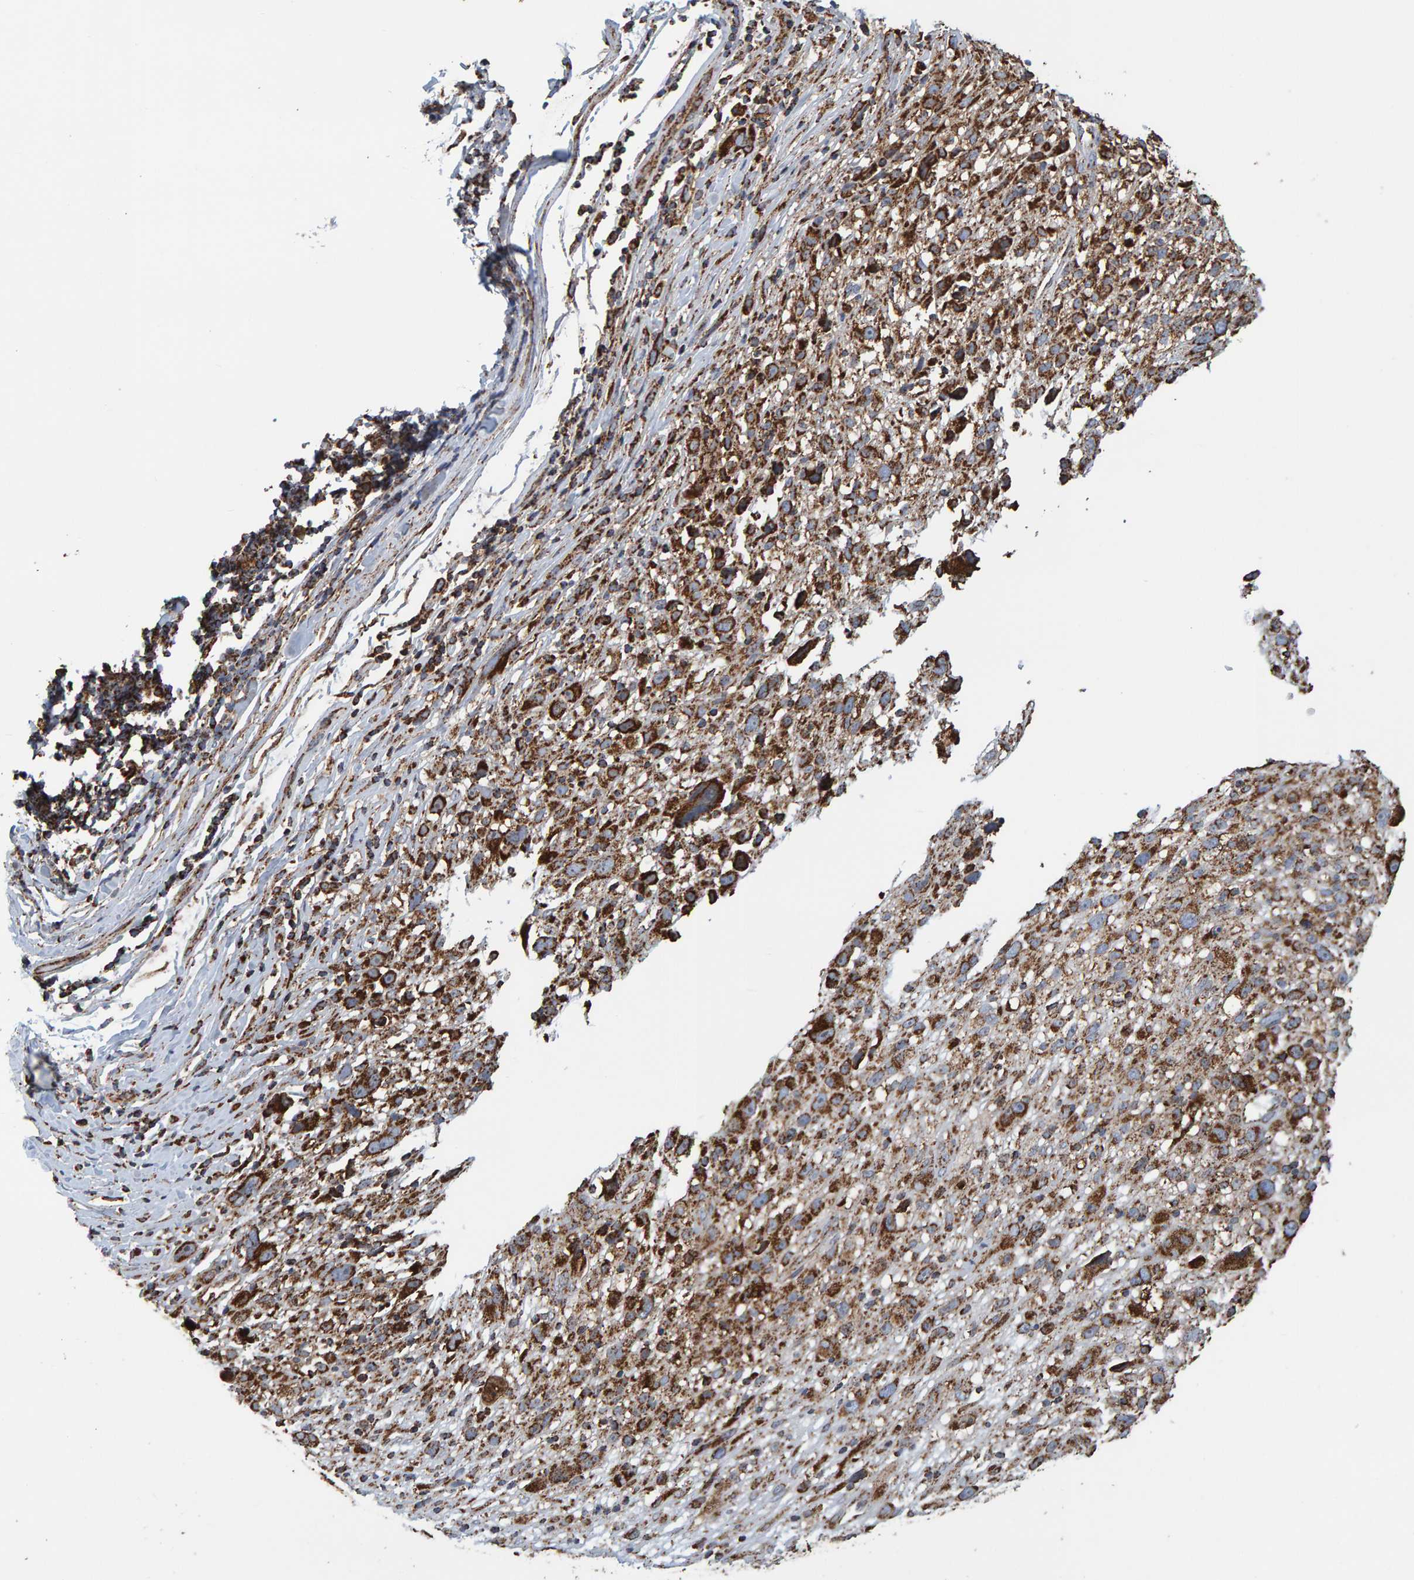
{"staining": {"intensity": "strong", "quantity": "25%-75%", "location": "cytoplasmic/membranous"}, "tissue": "melanoma", "cell_type": "Tumor cells", "image_type": "cancer", "snomed": [{"axis": "morphology", "description": "Malignant melanoma, NOS"}, {"axis": "topography", "description": "Skin"}], "caption": "IHC (DAB) staining of human melanoma displays strong cytoplasmic/membranous protein expression in about 25%-75% of tumor cells.", "gene": "MRPL45", "patient": {"sex": "female", "age": 55}}